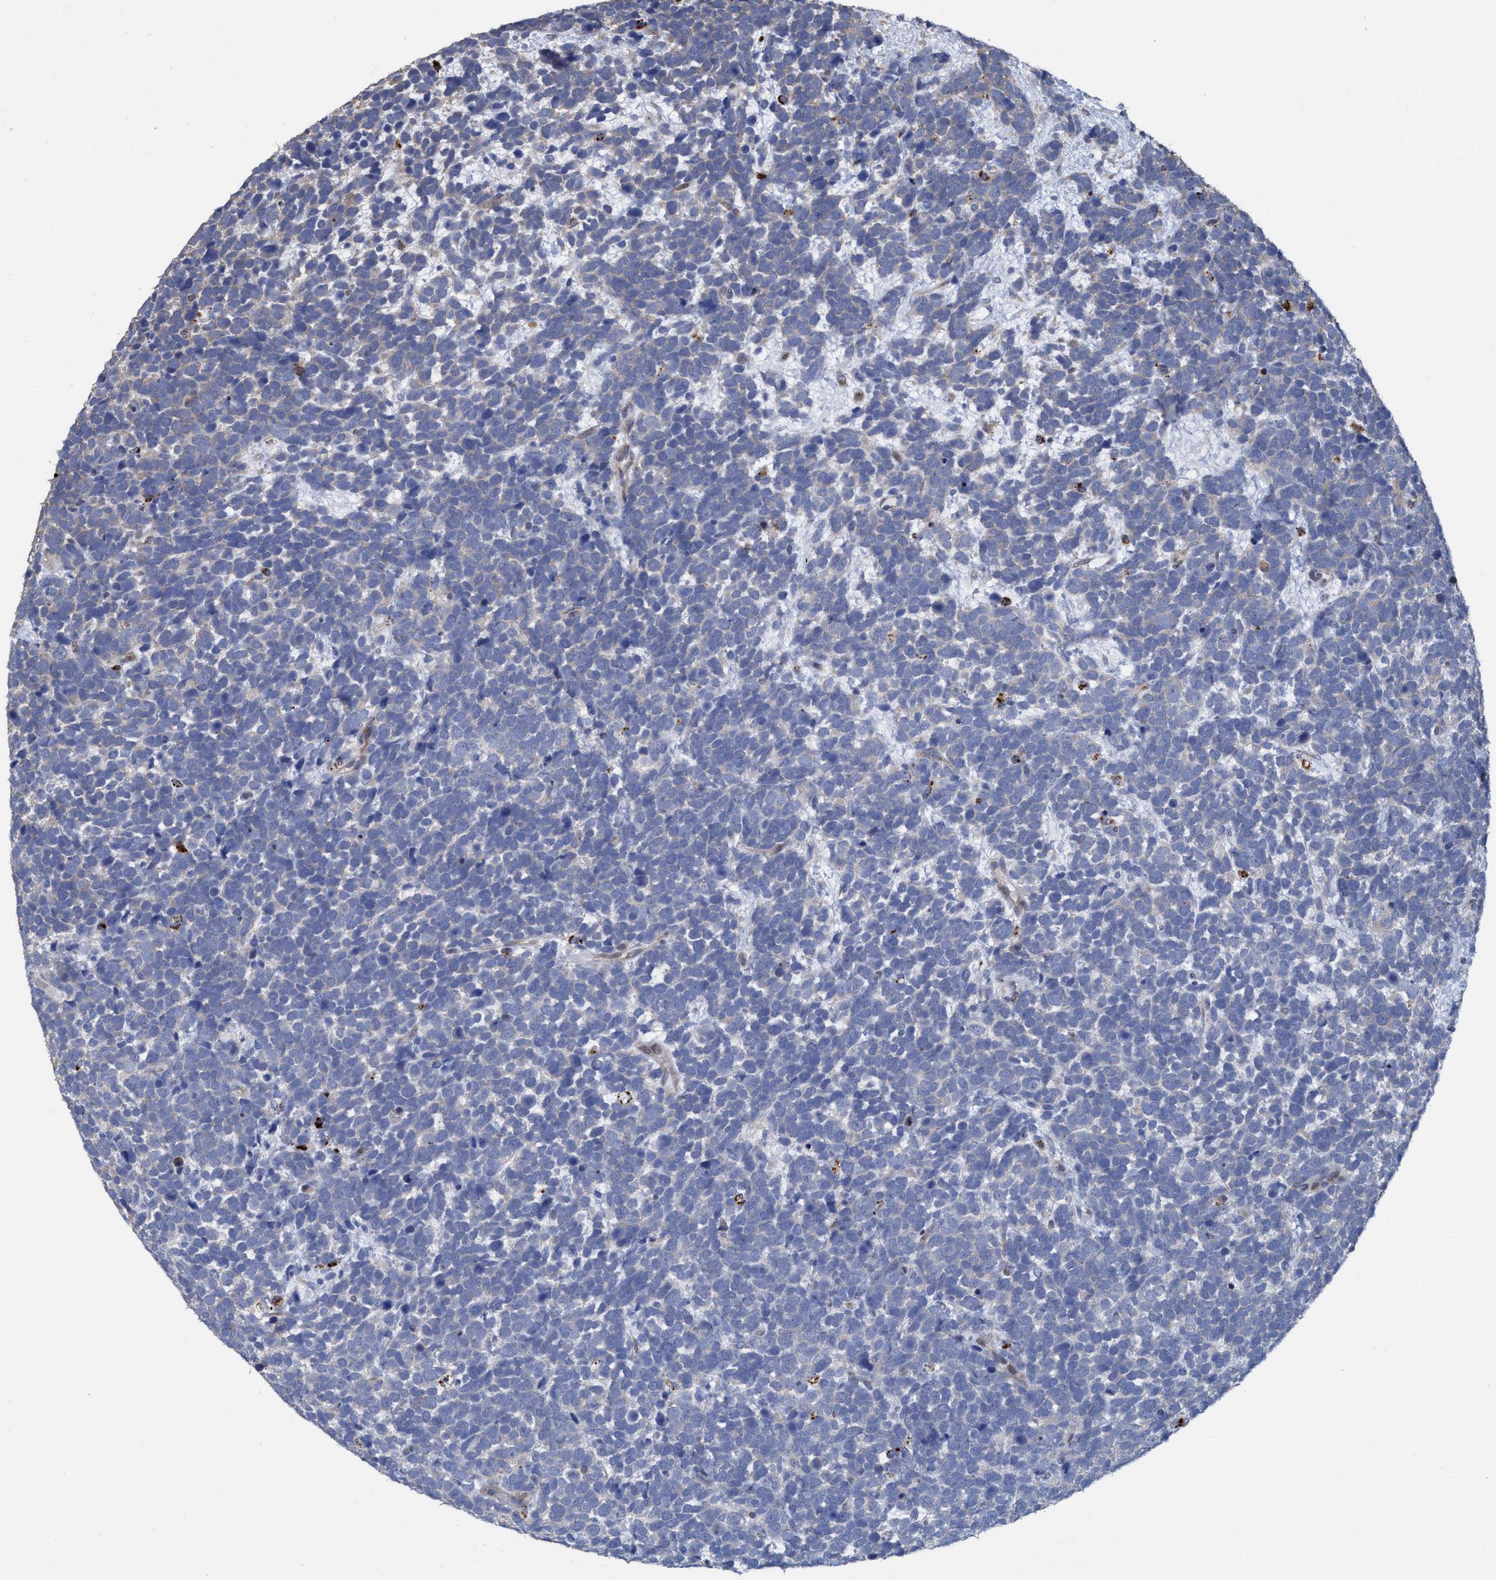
{"staining": {"intensity": "negative", "quantity": "none", "location": "none"}, "tissue": "urothelial cancer", "cell_type": "Tumor cells", "image_type": "cancer", "snomed": [{"axis": "morphology", "description": "Urothelial carcinoma, High grade"}, {"axis": "topography", "description": "Urinary bladder"}], "caption": "Immunohistochemical staining of human urothelial cancer demonstrates no significant staining in tumor cells.", "gene": "BBS9", "patient": {"sex": "female", "age": 82}}